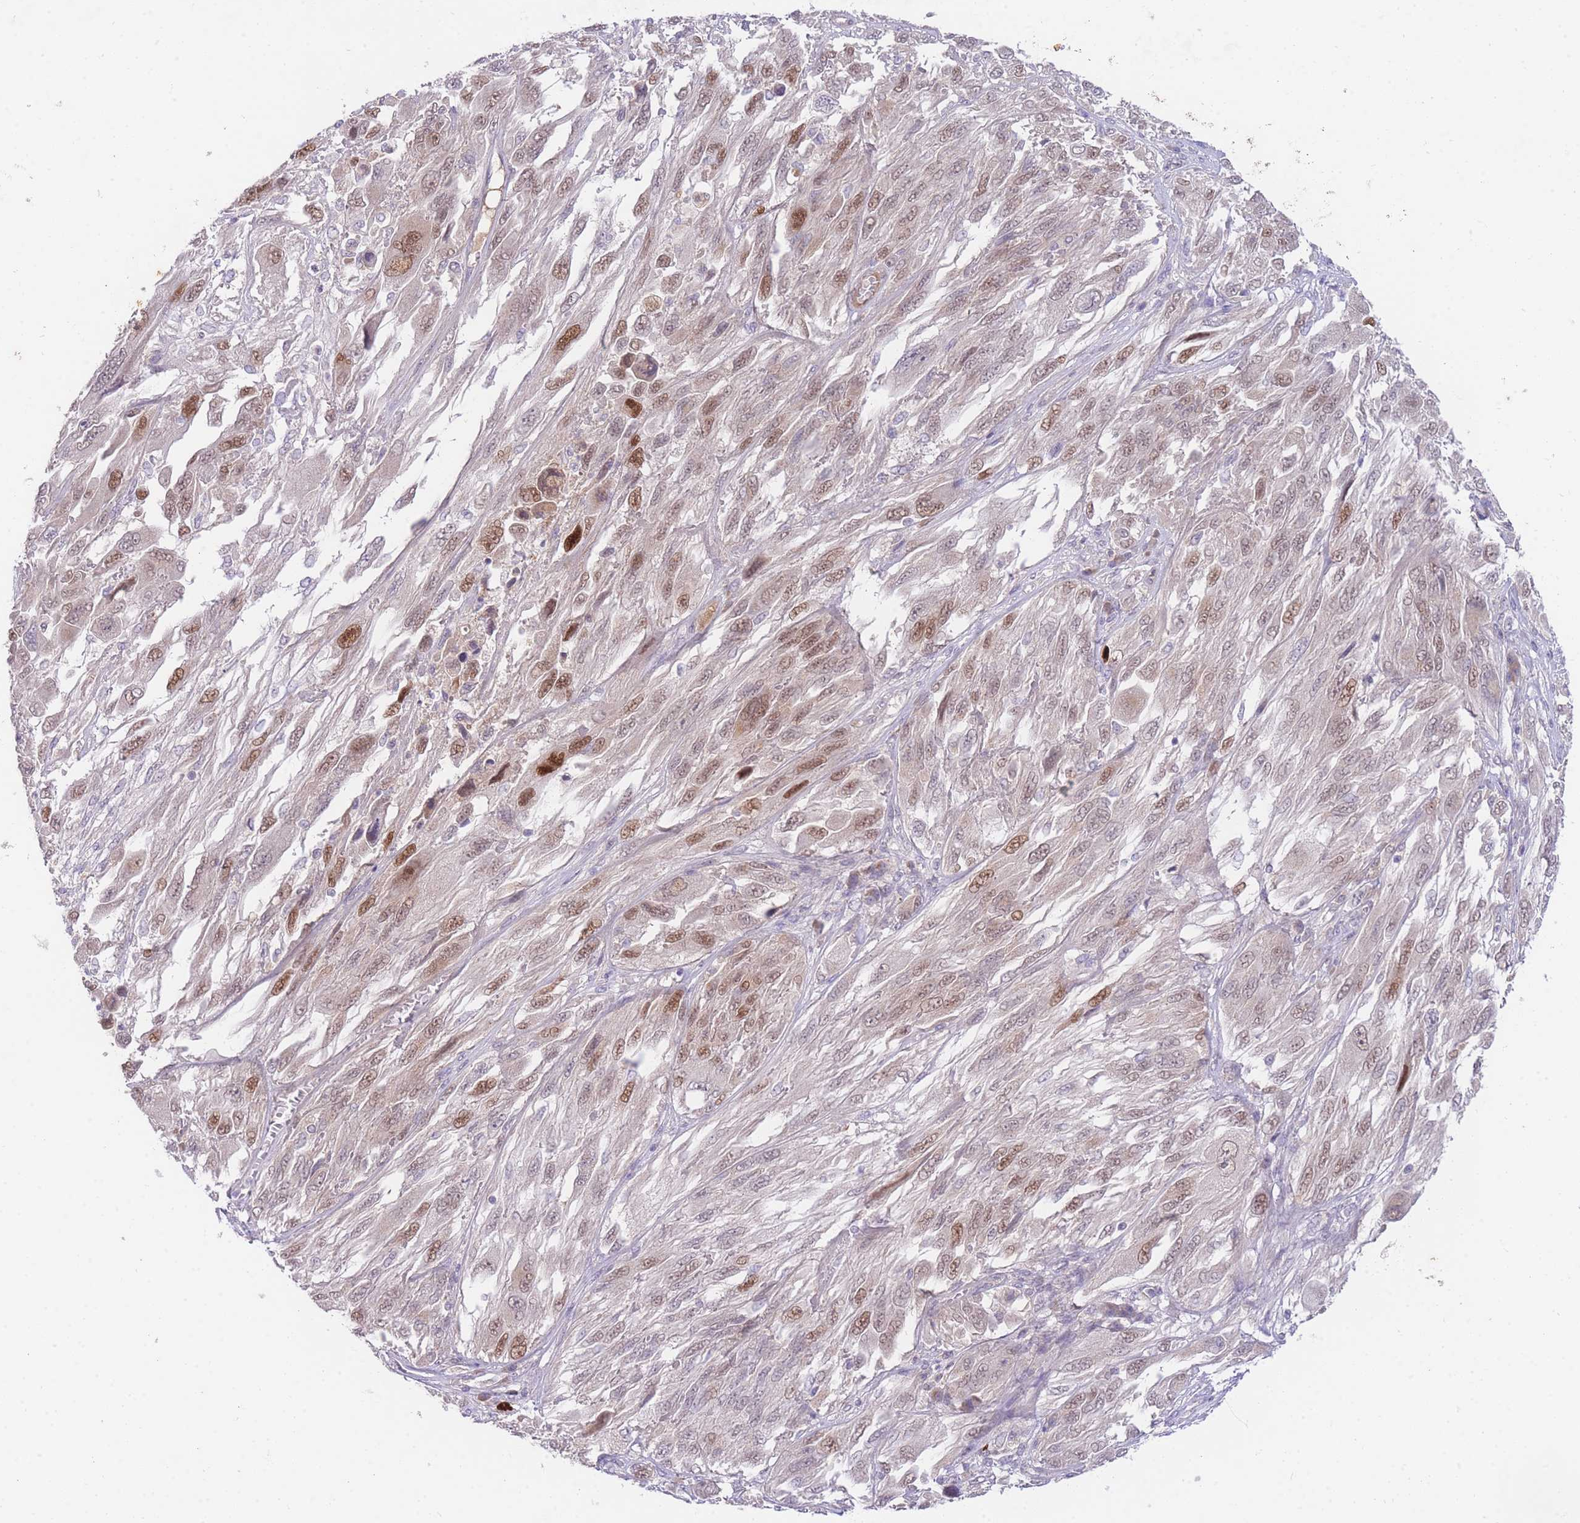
{"staining": {"intensity": "moderate", "quantity": ">75%", "location": "nuclear"}, "tissue": "melanoma", "cell_type": "Tumor cells", "image_type": "cancer", "snomed": [{"axis": "morphology", "description": "Malignant melanoma, NOS"}, {"axis": "topography", "description": "Skin"}], "caption": "A high-resolution photomicrograph shows immunohistochemistry (IHC) staining of melanoma, which reveals moderate nuclear positivity in about >75% of tumor cells.", "gene": "SLC25A33", "patient": {"sex": "female", "age": 91}}